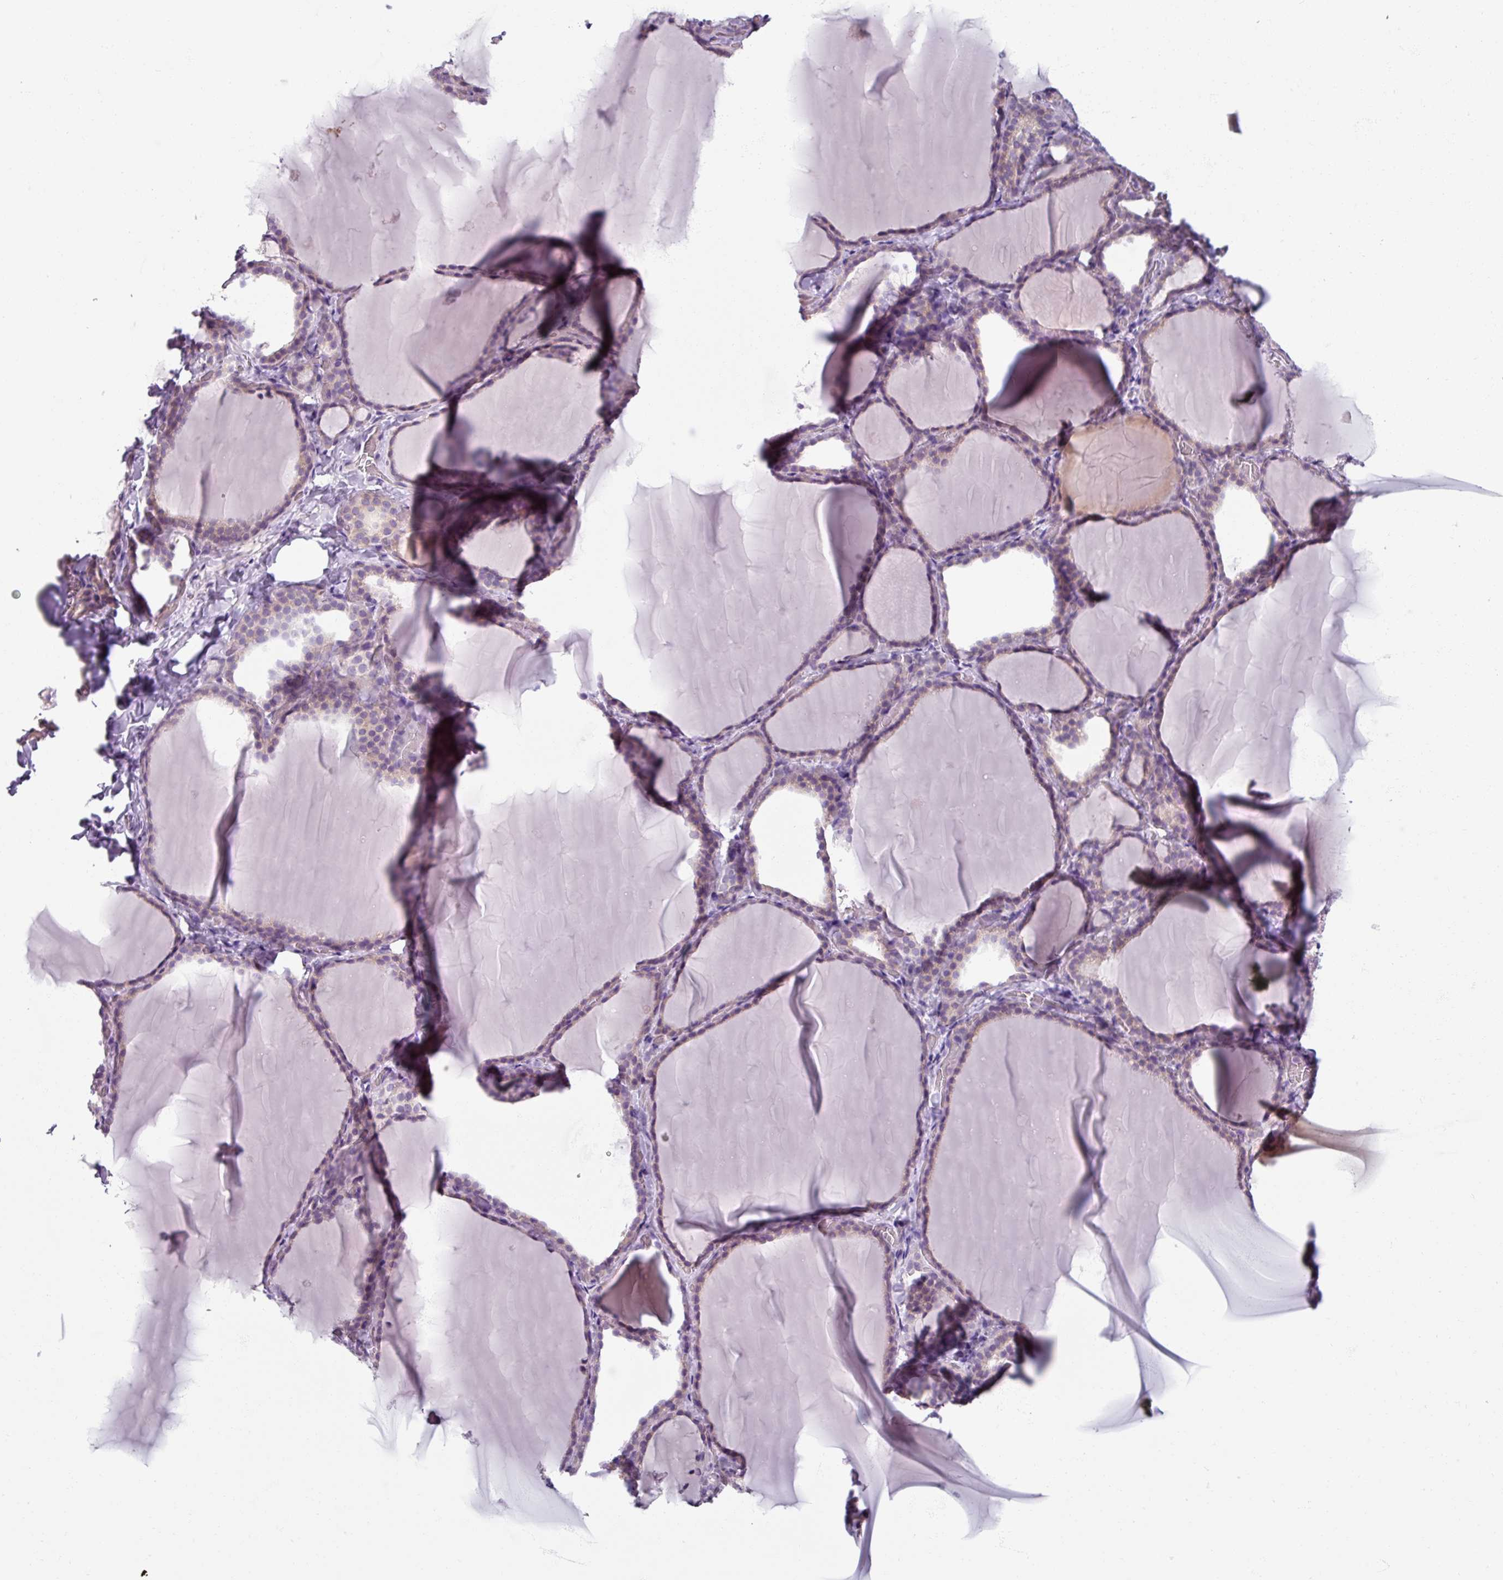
{"staining": {"intensity": "weak", "quantity": "<25%", "location": "cytoplasmic/membranous"}, "tissue": "thyroid gland", "cell_type": "Glandular cells", "image_type": "normal", "snomed": [{"axis": "morphology", "description": "Normal tissue, NOS"}, {"axis": "topography", "description": "Thyroid gland"}], "caption": "The image displays no staining of glandular cells in normal thyroid gland.", "gene": "SMIM11", "patient": {"sex": "female", "age": 22}}